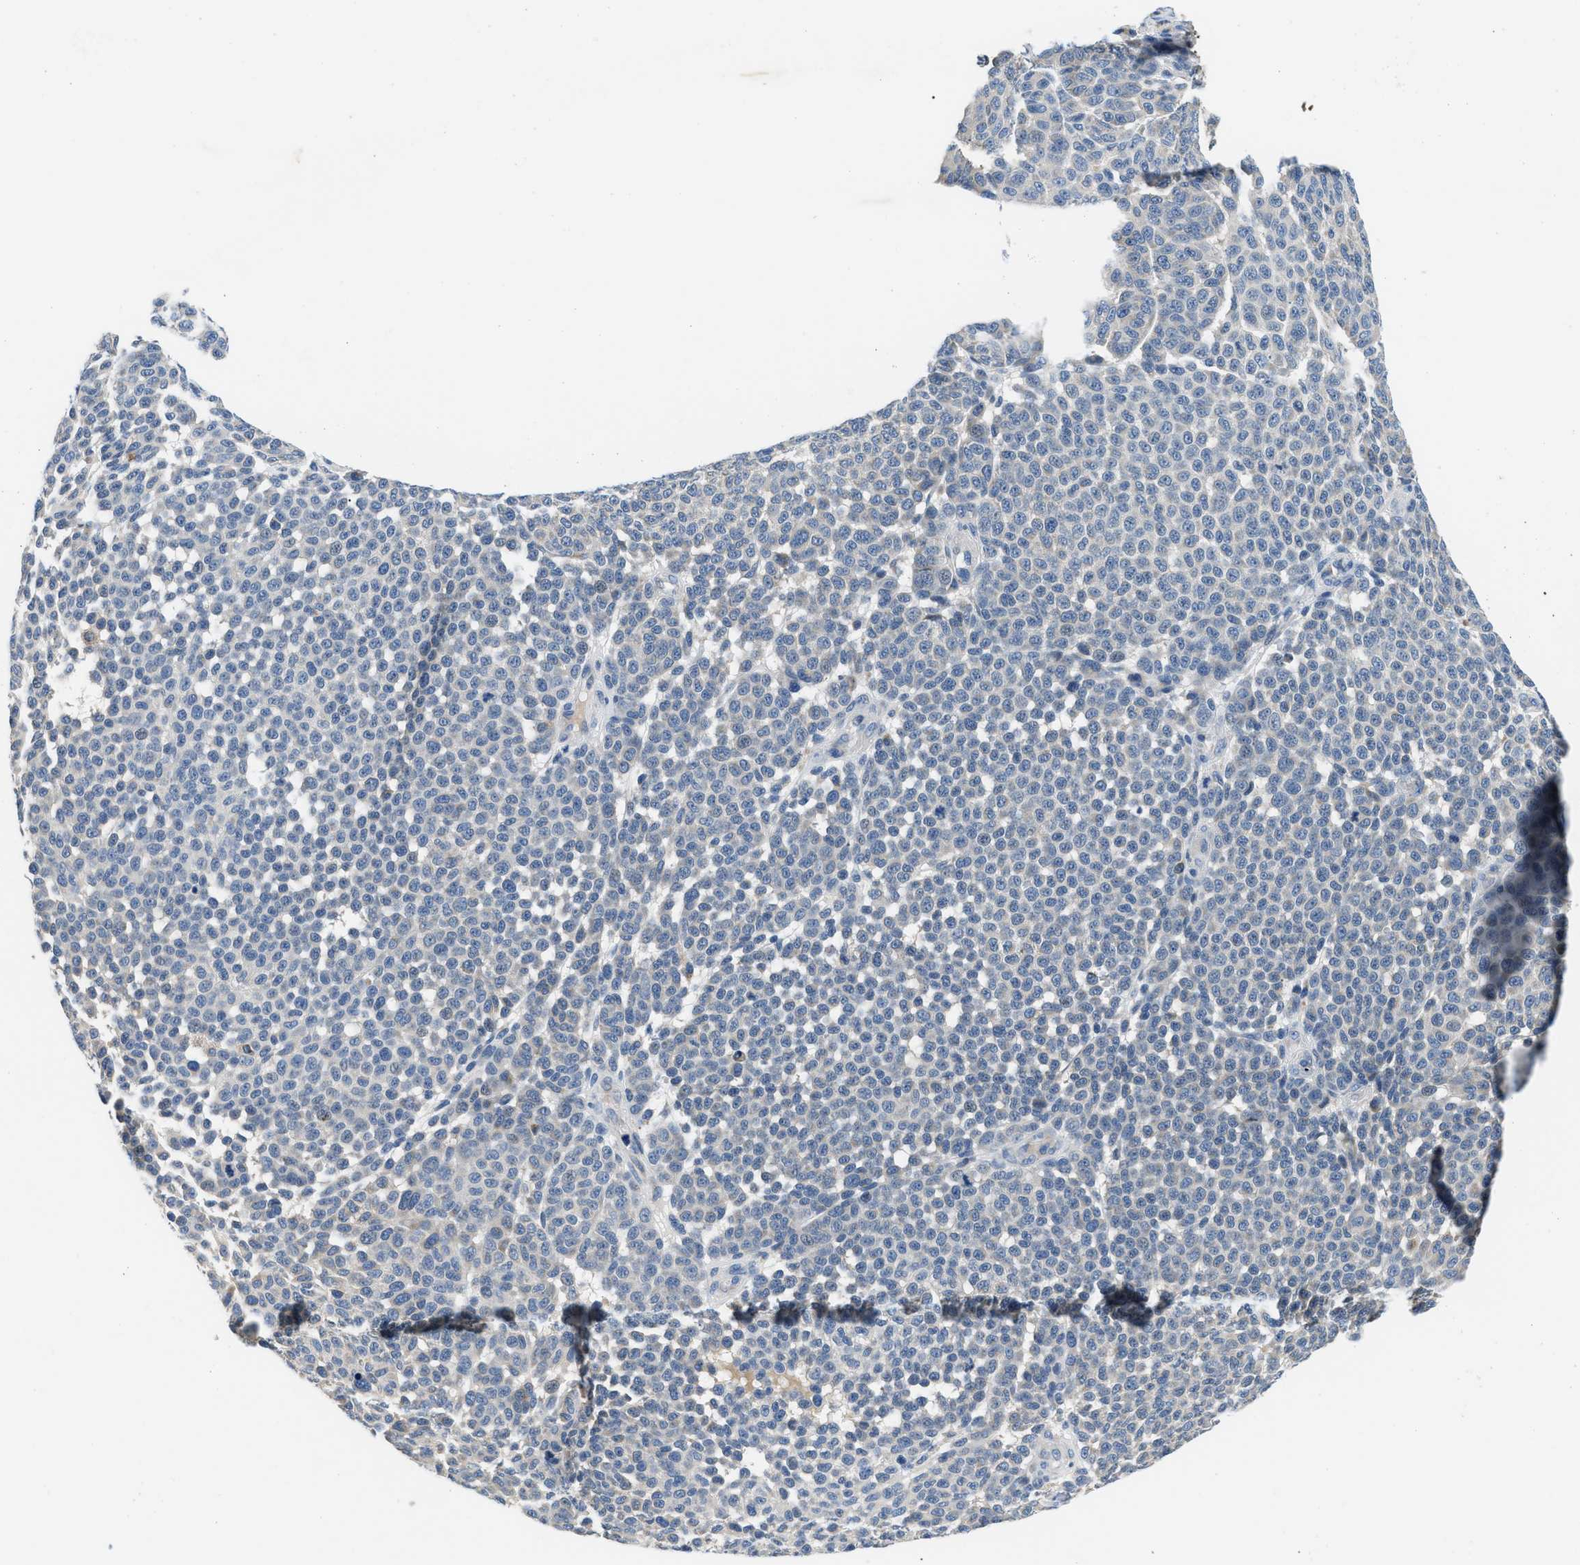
{"staining": {"intensity": "negative", "quantity": "none", "location": "none"}, "tissue": "melanoma", "cell_type": "Tumor cells", "image_type": "cancer", "snomed": [{"axis": "morphology", "description": "Malignant melanoma, NOS"}, {"axis": "topography", "description": "Skin"}], "caption": "This micrograph is of melanoma stained with IHC to label a protein in brown with the nuclei are counter-stained blue. There is no staining in tumor cells.", "gene": "ADGRE3", "patient": {"sex": "male", "age": 59}}